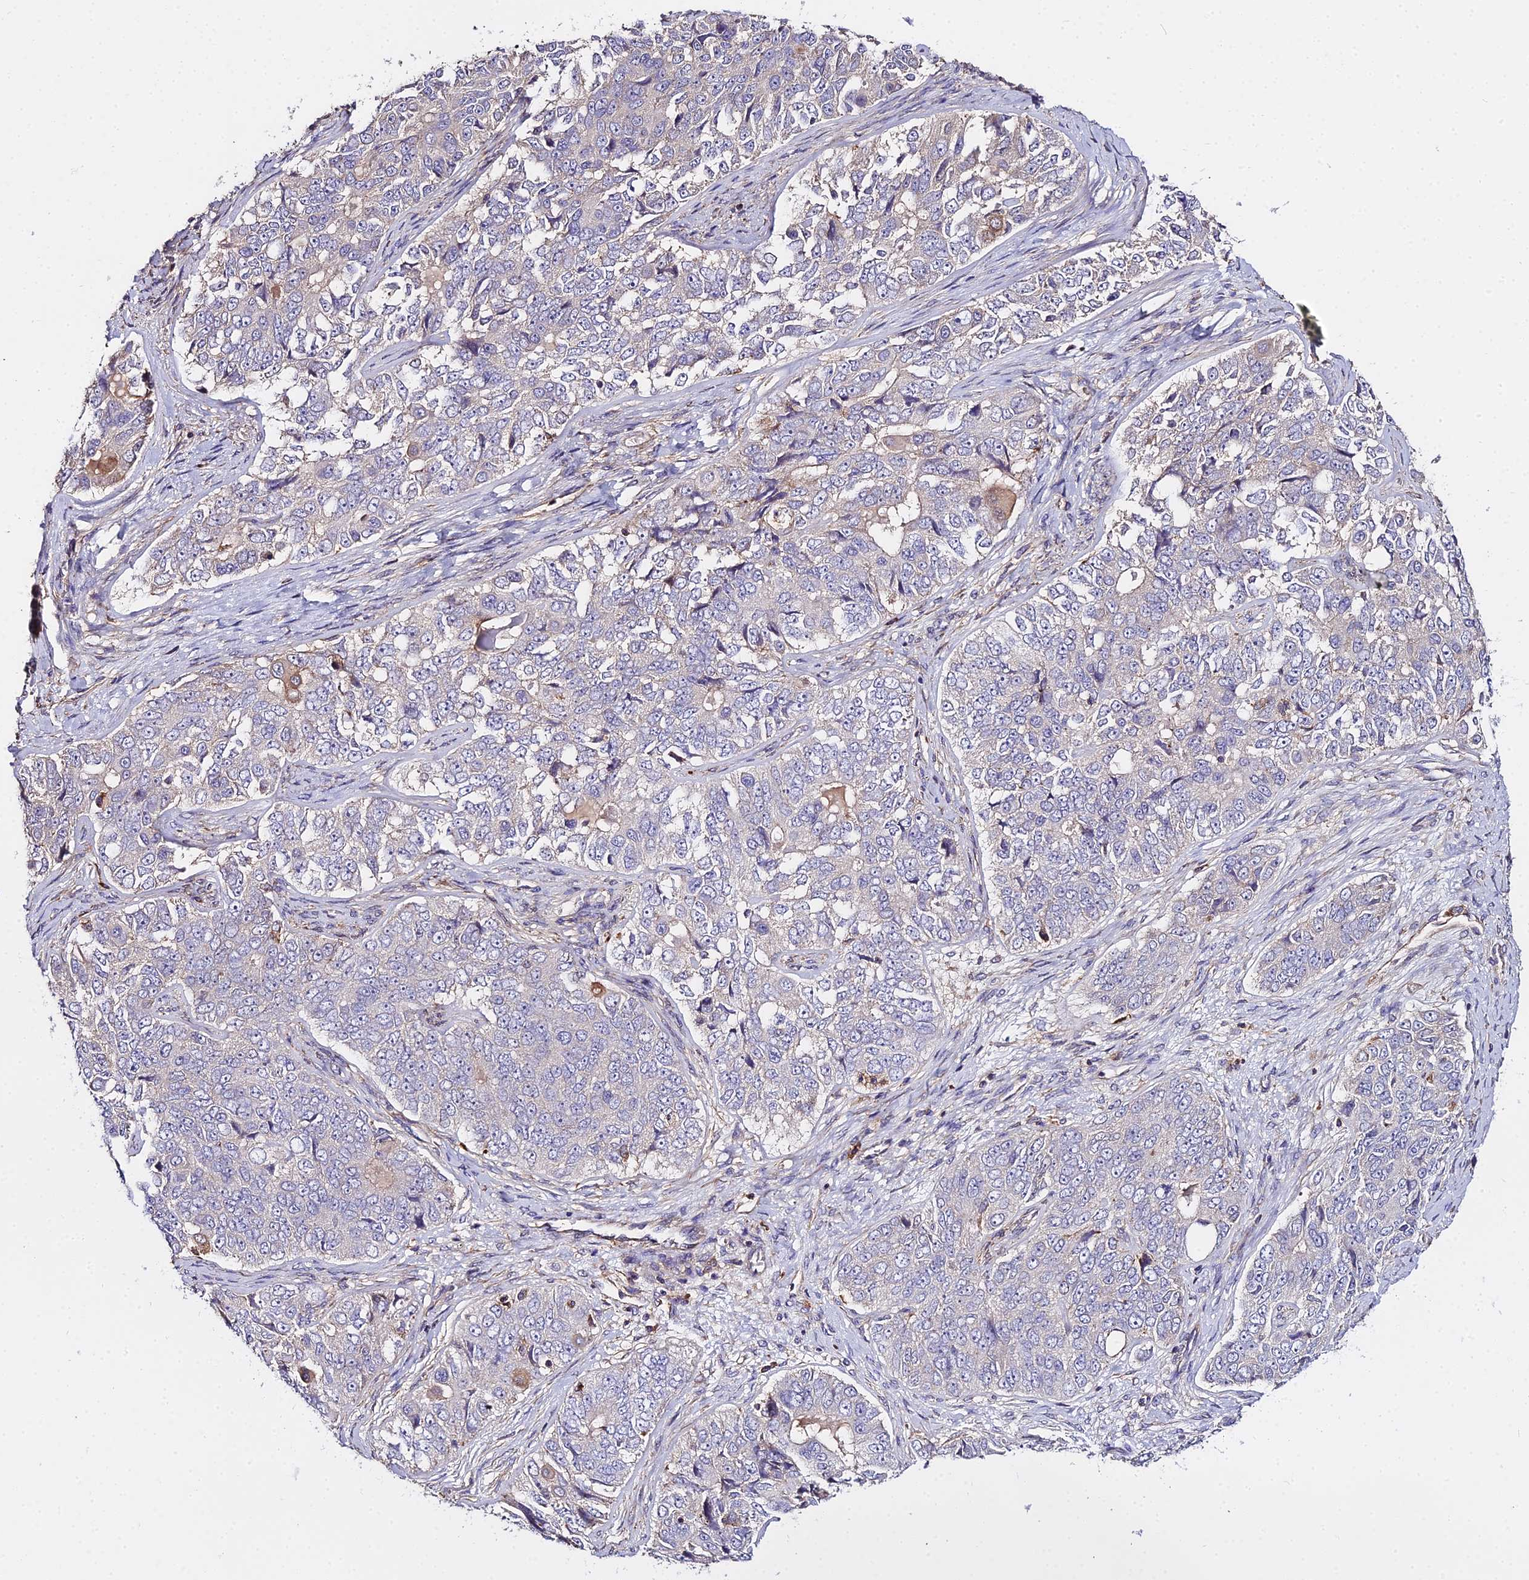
{"staining": {"intensity": "negative", "quantity": "none", "location": "none"}, "tissue": "ovarian cancer", "cell_type": "Tumor cells", "image_type": "cancer", "snomed": [{"axis": "morphology", "description": "Carcinoma, endometroid"}, {"axis": "topography", "description": "Ovary"}], "caption": "Immunohistochemistry of human ovarian endometroid carcinoma exhibits no expression in tumor cells.", "gene": "GLYAT", "patient": {"sex": "female", "age": 51}}